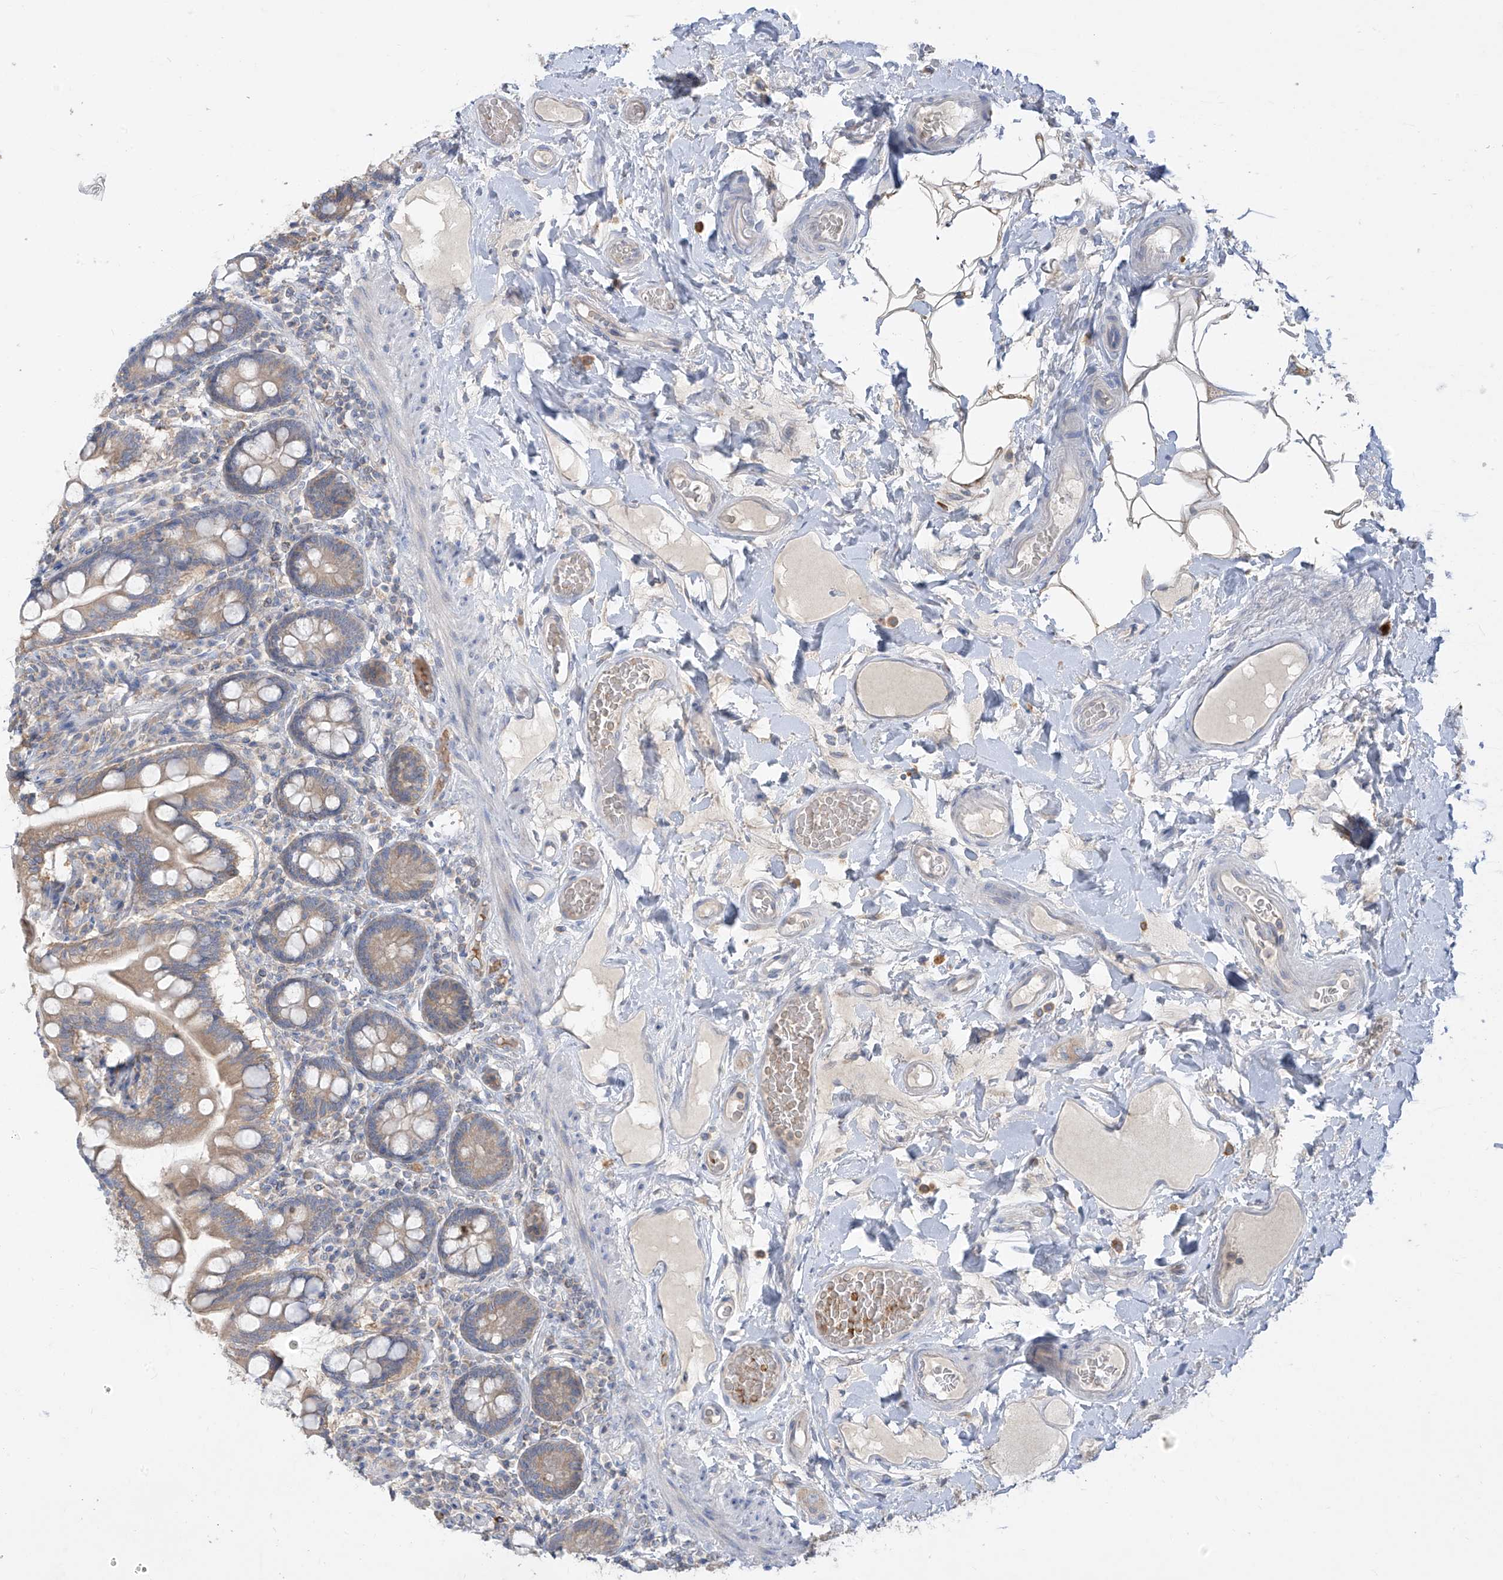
{"staining": {"intensity": "weak", "quantity": ">75%", "location": "cytoplasmic/membranous"}, "tissue": "small intestine", "cell_type": "Glandular cells", "image_type": "normal", "snomed": [{"axis": "morphology", "description": "Normal tissue, NOS"}, {"axis": "topography", "description": "Small intestine"}], "caption": "Immunohistochemical staining of unremarkable human small intestine demonstrates low levels of weak cytoplasmic/membranous positivity in about >75% of glandular cells. (brown staining indicates protein expression, while blue staining denotes nuclei).", "gene": "DGKQ", "patient": {"sex": "female", "age": 64}}